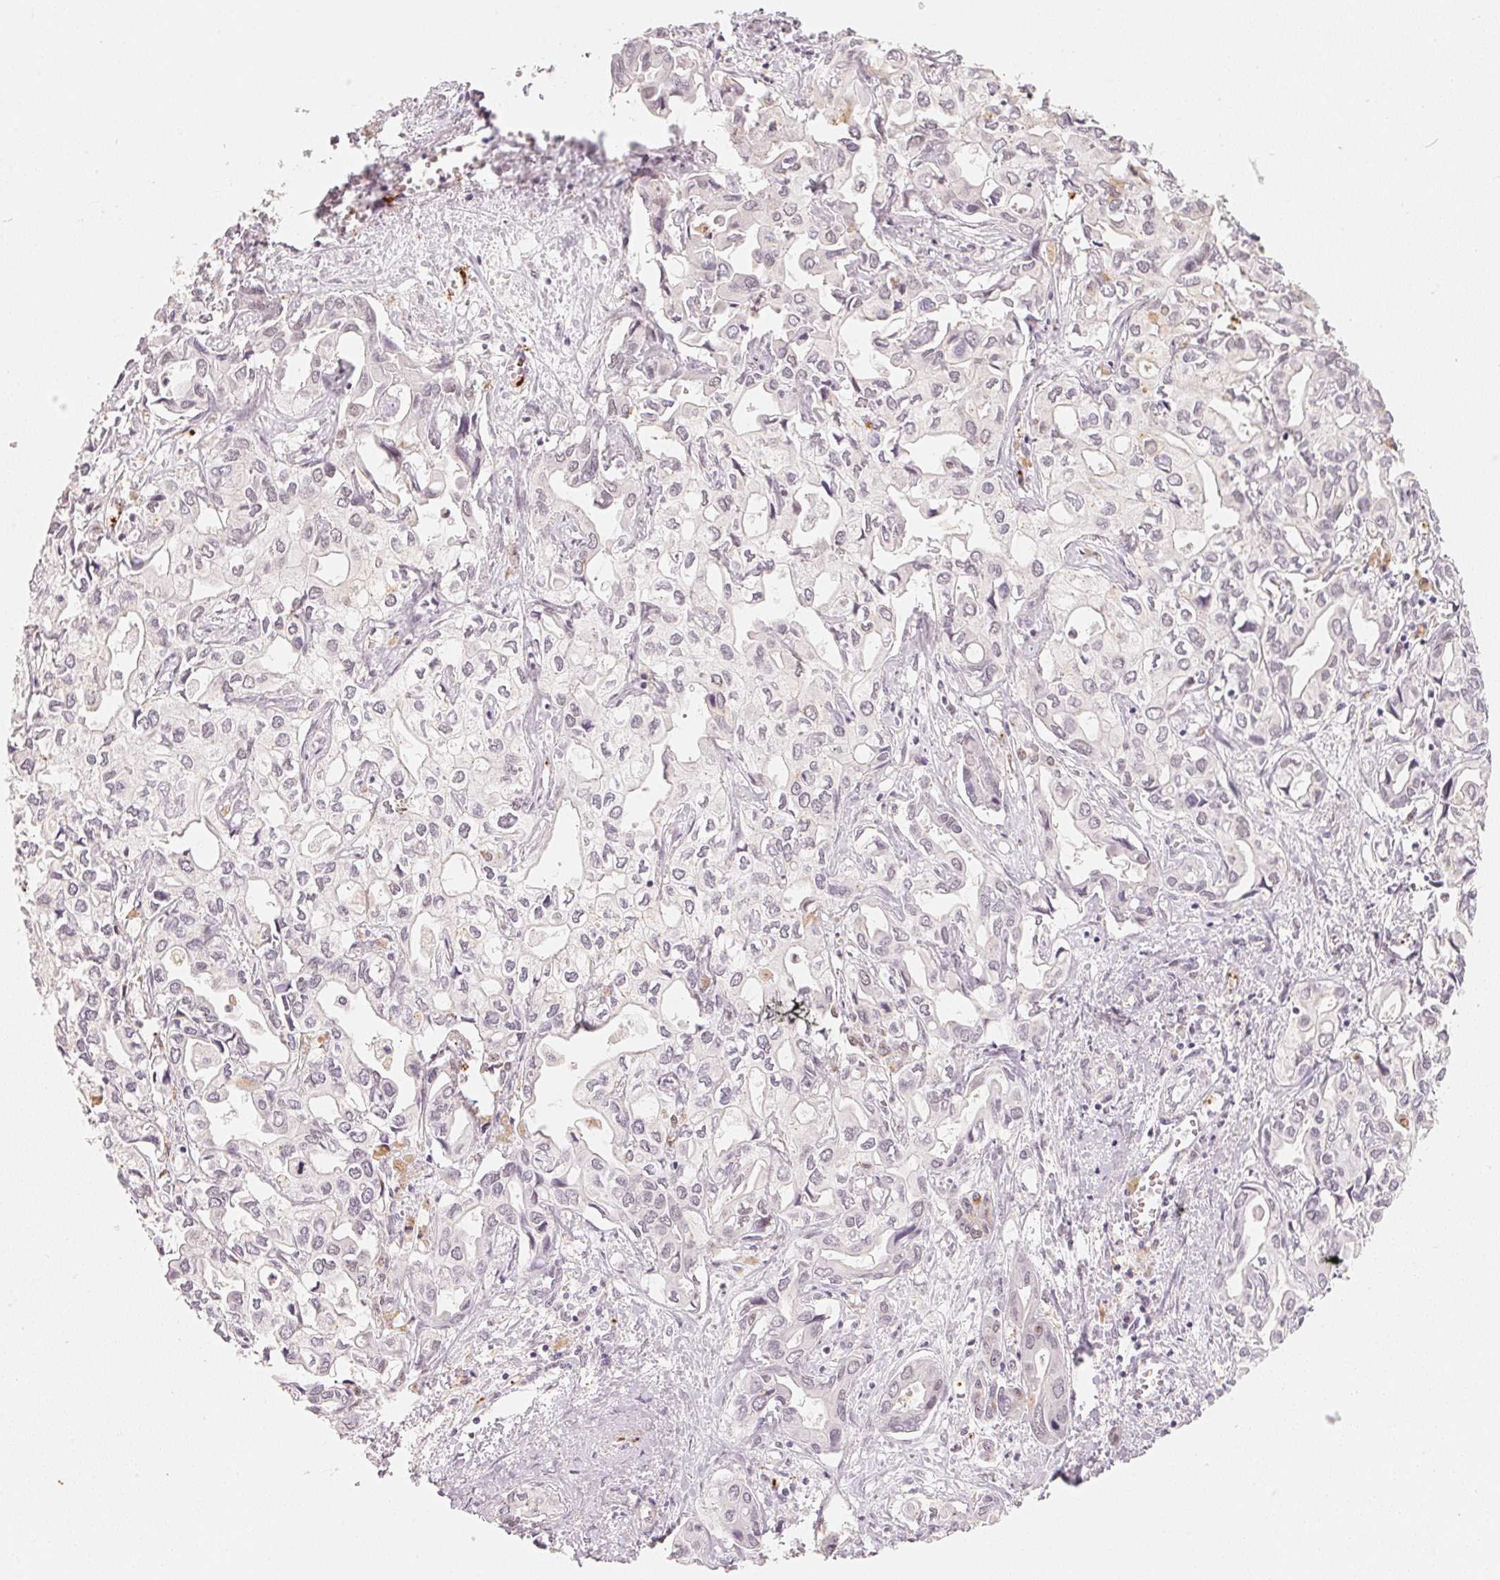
{"staining": {"intensity": "negative", "quantity": "none", "location": "none"}, "tissue": "liver cancer", "cell_type": "Tumor cells", "image_type": "cancer", "snomed": [{"axis": "morphology", "description": "Cholangiocarcinoma"}, {"axis": "topography", "description": "Liver"}], "caption": "Liver cancer stained for a protein using immunohistochemistry (IHC) reveals no positivity tumor cells.", "gene": "ARHGAP22", "patient": {"sex": "female", "age": 64}}